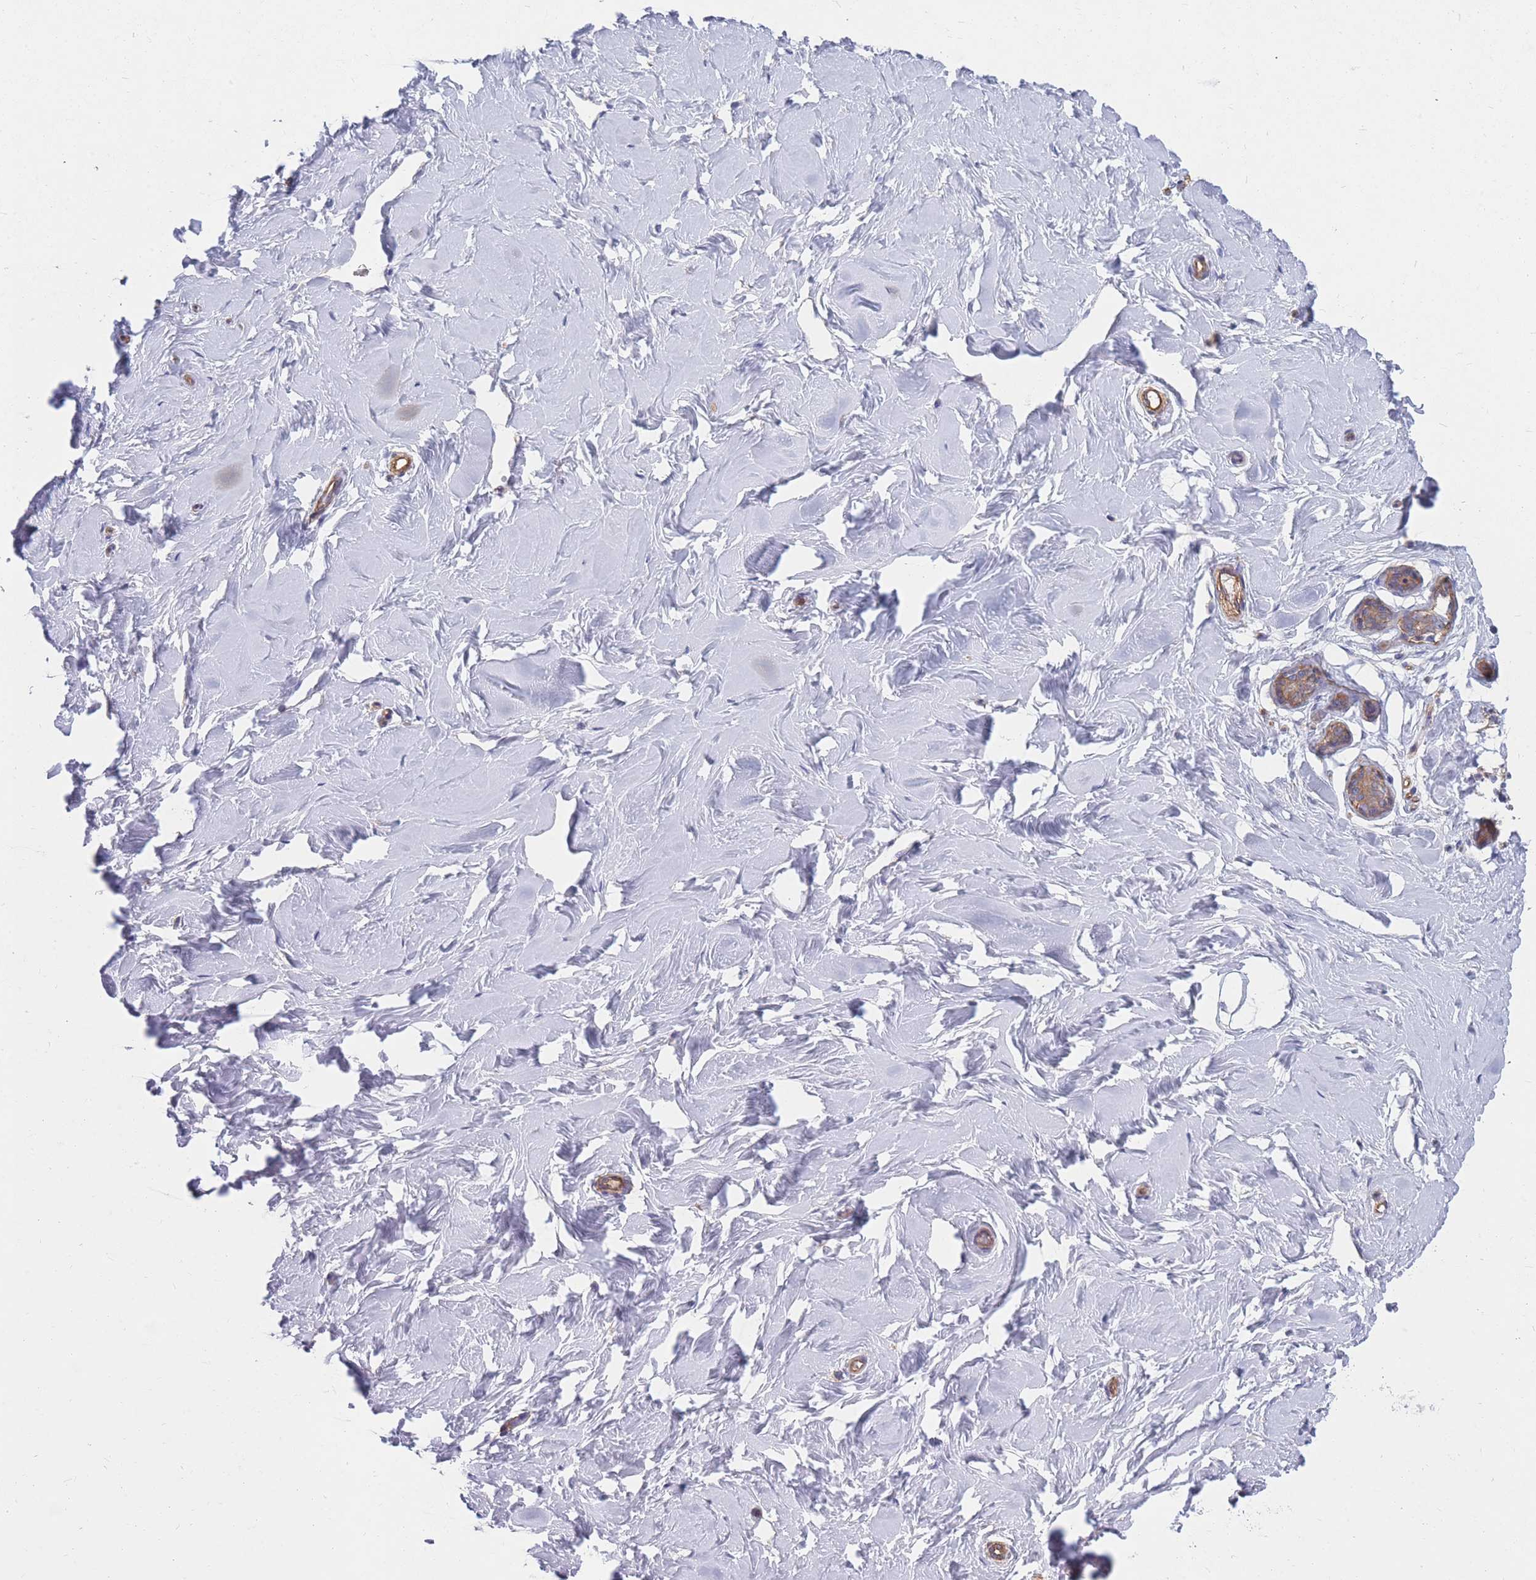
{"staining": {"intensity": "negative", "quantity": "none", "location": "none"}, "tissue": "breast", "cell_type": "Adipocytes", "image_type": "normal", "snomed": [{"axis": "morphology", "description": "Normal tissue, NOS"}, {"axis": "topography", "description": "Breast"}], "caption": "Immunohistochemistry histopathology image of benign breast stained for a protein (brown), which shows no positivity in adipocytes.", "gene": "GGA1", "patient": {"sex": "female", "age": 23}}